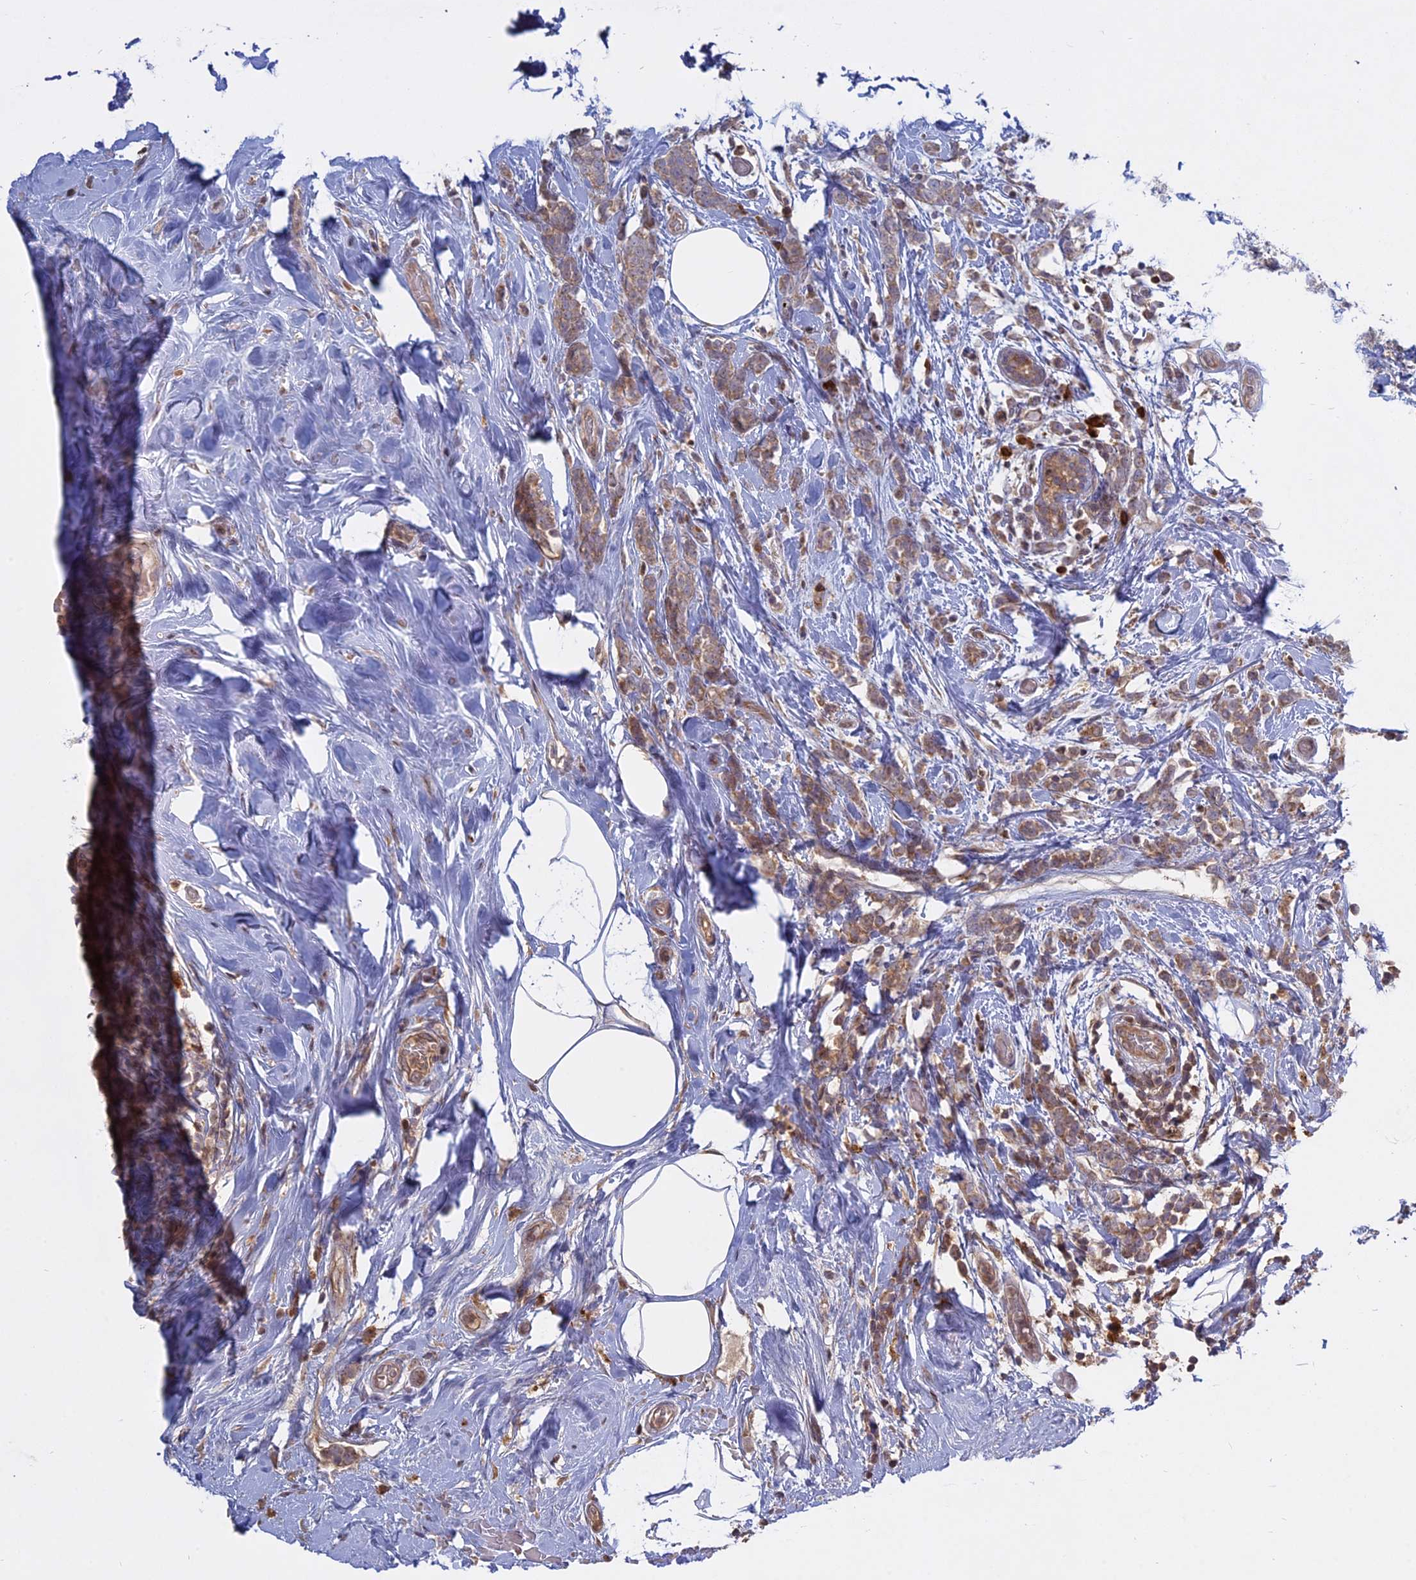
{"staining": {"intensity": "moderate", "quantity": ">75%", "location": "cytoplasmic/membranous"}, "tissue": "breast cancer", "cell_type": "Tumor cells", "image_type": "cancer", "snomed": [{"axis": "morphology", "description": "Lobular carcinoma"}, {"axis": "topography", "description": "Breast"}], "caption": "Immunohistochemical staining of breast cancer (lobular carcinoma) demonstrates medium levels of moderate cytoplasmic/membranous expression in about >75% of tumor cells. The staining was performed using DAB (3,3'-diaminobenzidine) to visualize the protein expression in brown, while the nuclei were stained in blue with hematoxylin (Magnification: 20x).", "gene": "TMEM208", "patient": {"sex": "female", "age": 58}}